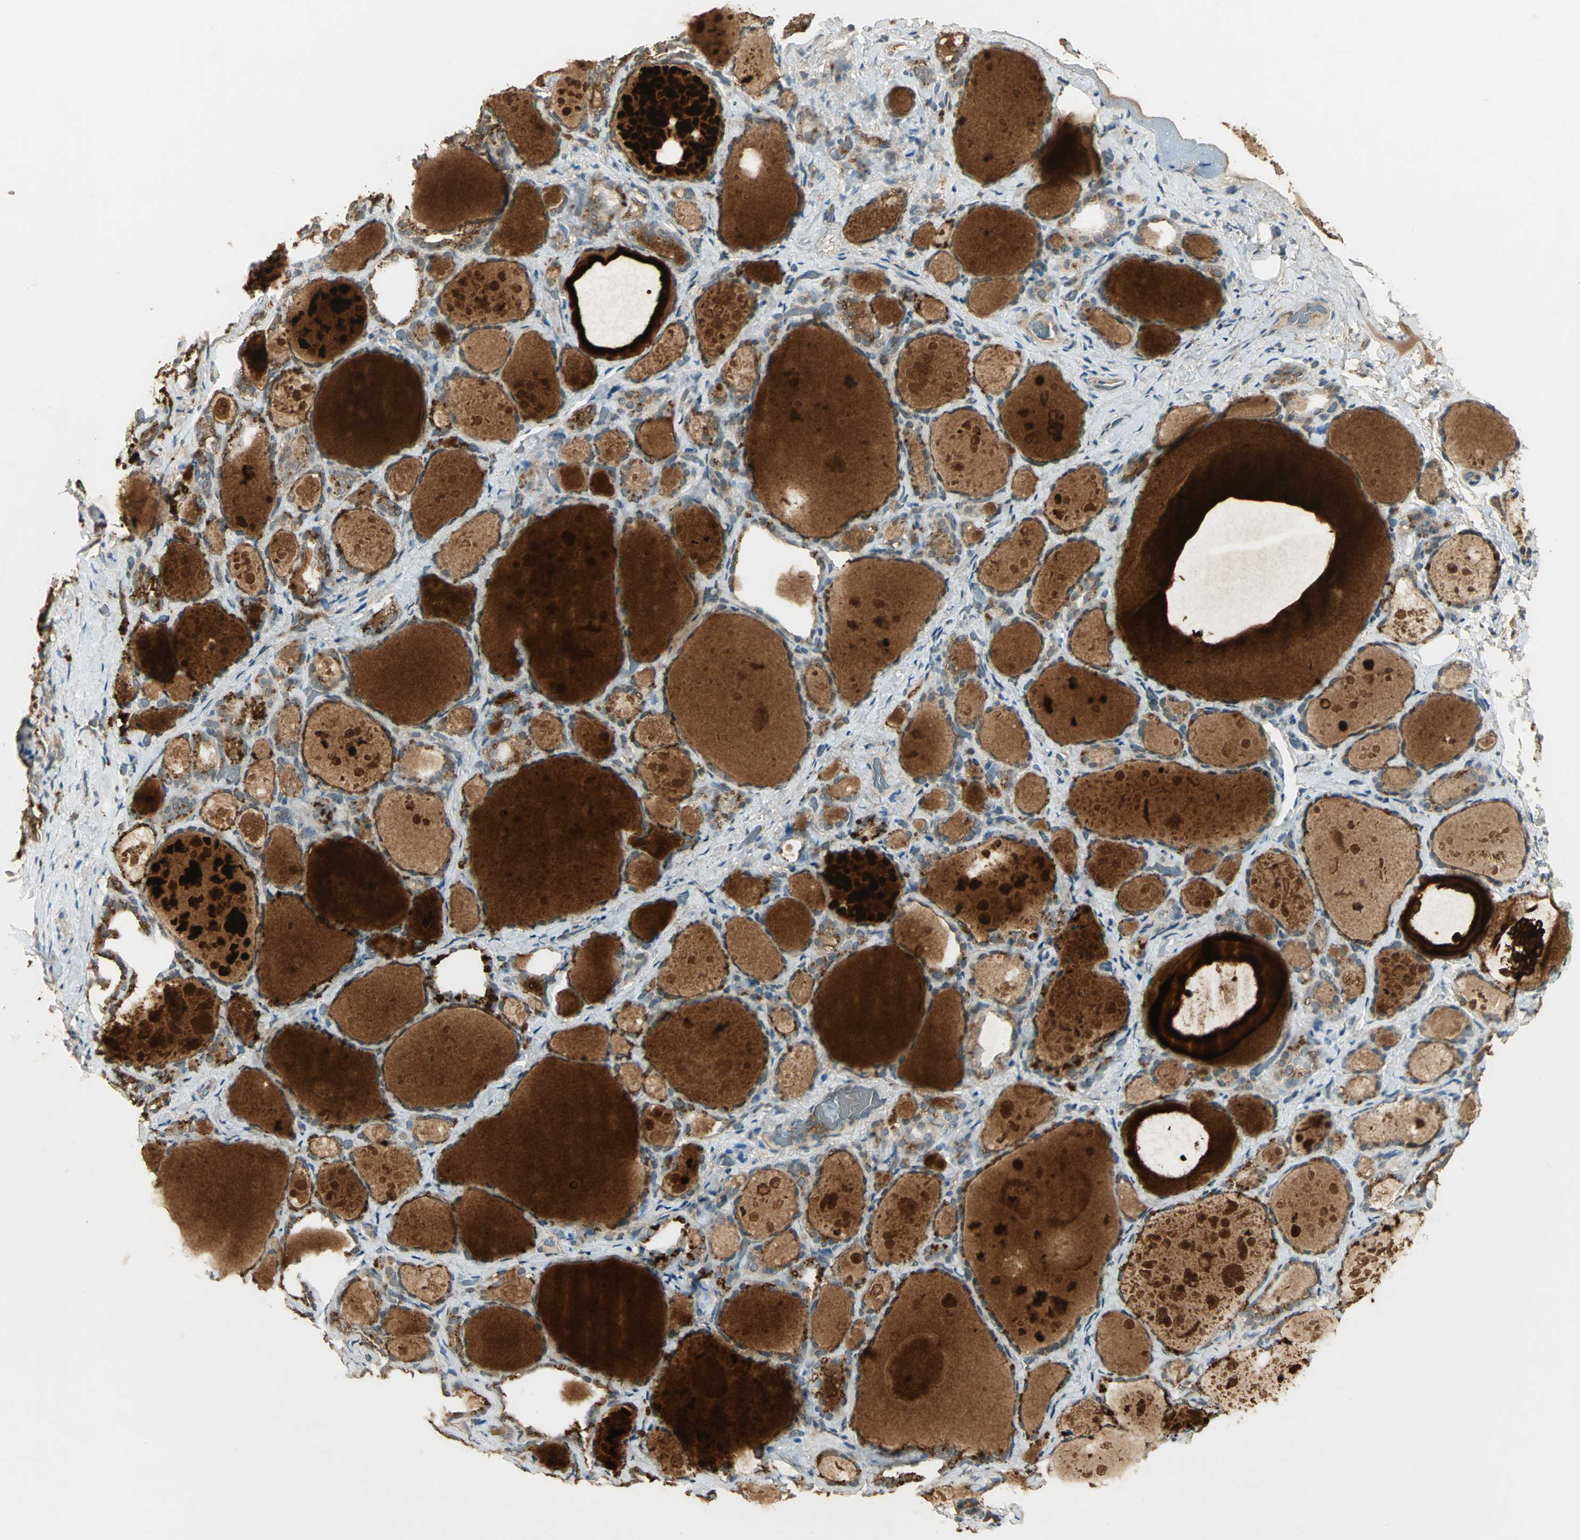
{"staining": {"intensity": "strong", "quantity": ">75%", "location": "cytoplasmic/membranous"}, "tissue": "thyroid gland", "cell_type": "Glandular cells", "image_type": "normal", "snomed": [{"axis": "morphology", "description": "Normal tissue, NOS"}, {"axis": "topography", "description": "Thyroid gland"}], "caption": "Immunohistochemistry staining of normal thyroid gland, which demonstrates high levels of strong cytoplasmic/membranous positivity in about >75% of glandular cells indicating strong cytoplasmic/membranous protein expression. The staining was performed using DAB (3,3'-diaminobenzidine) (brown) for protein detection and nuclei were counterstained in hematoxylin (blue).", "gene": "KEAP1", "patient": {"sex": "female", "age": 75}}